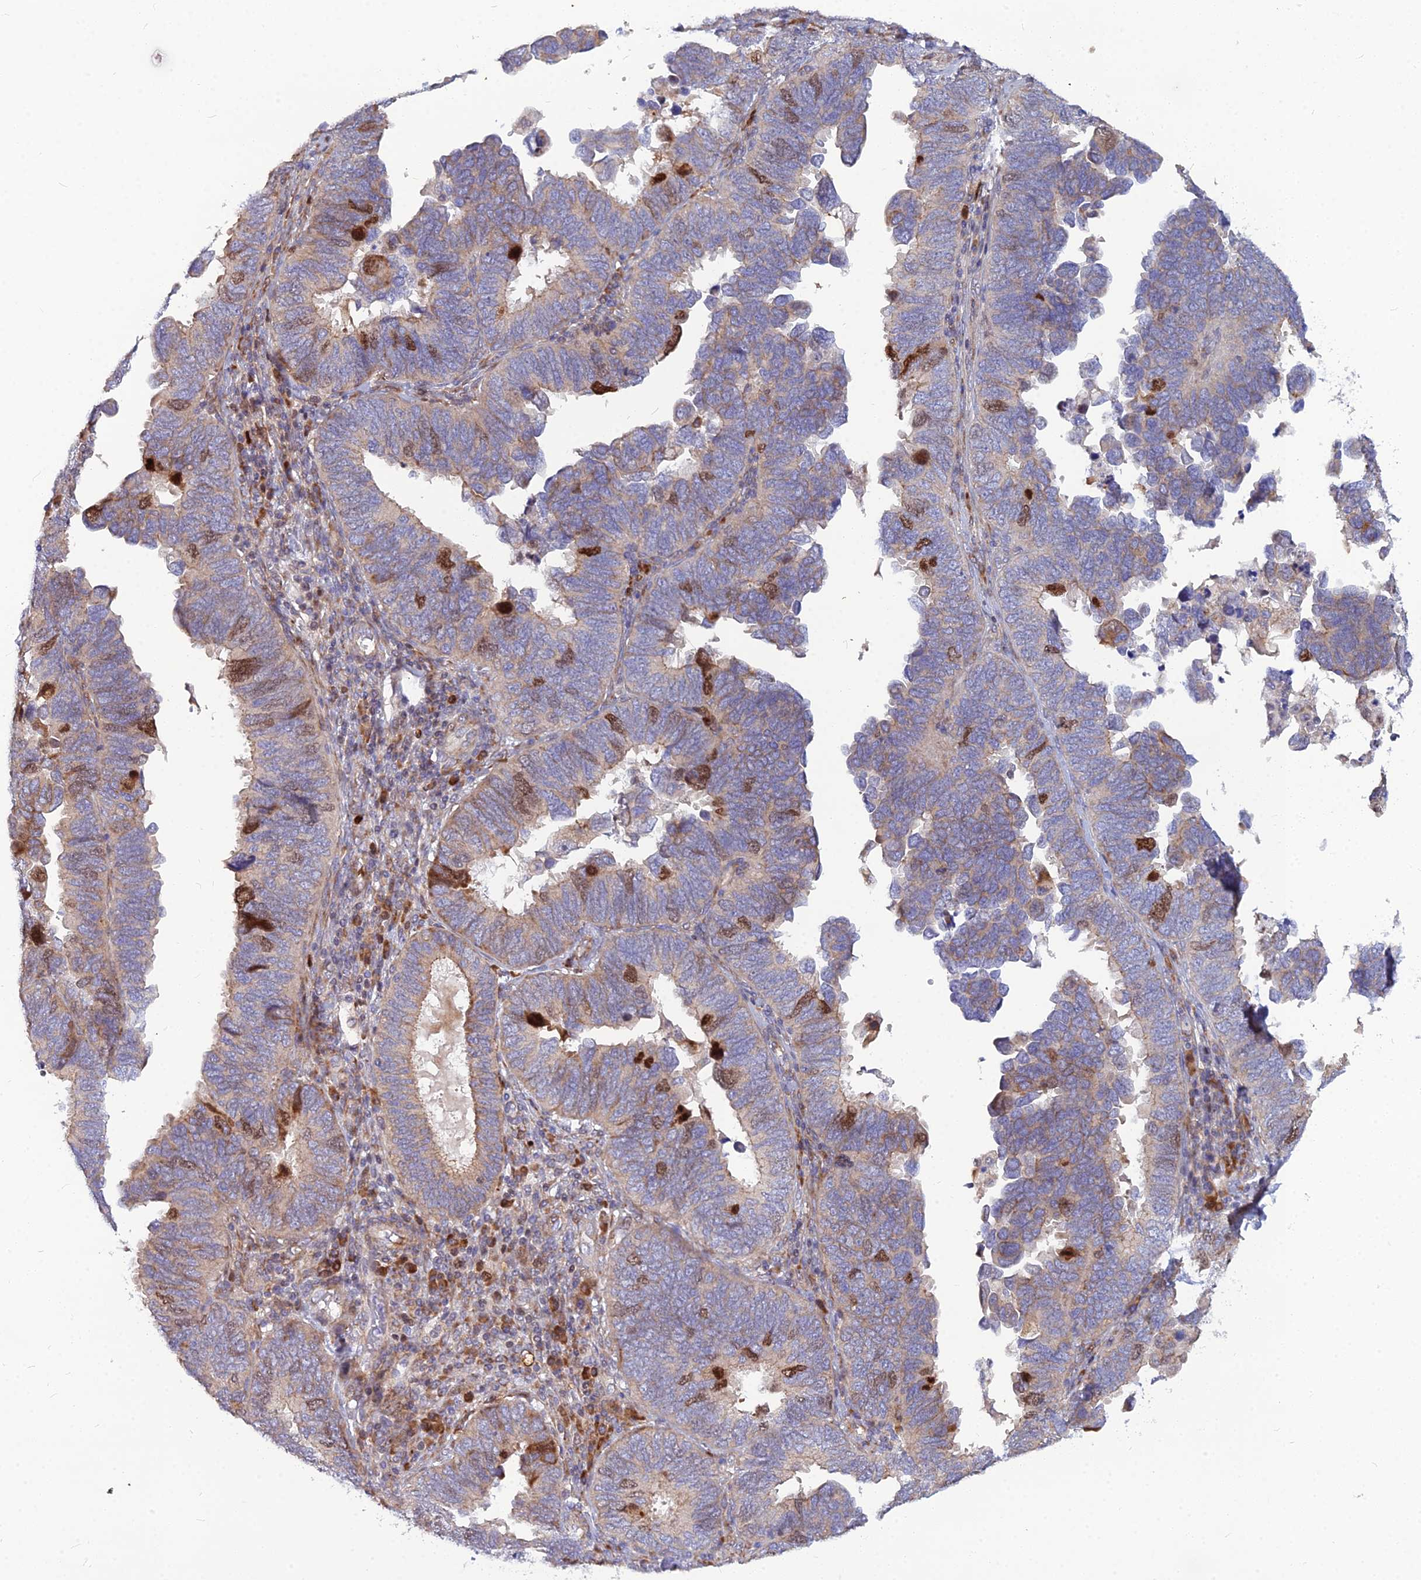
{"staining": {"intensity": "moderate", "quantity": "<25%", "location": "cytoplasmic/membranous,nuclear"}, "tissue": "endometrial cancer", "cell_type": "Tumor cells", "image_type": "cancer", "snomed": [{"axis": "morphology", "description": "Adenocarcinoma, NOS"}, {"axis": "topography", "description": "Endometrium"}], "caption": "Protein expression analysis of human adenocarcinoma (endometrial) reveals moderate cytoplasmic/membranous and nuclear expression in about <25% of tumor cells.", "gene": "NUSAP1", "patient": {"sex": "female", "age": 79}}